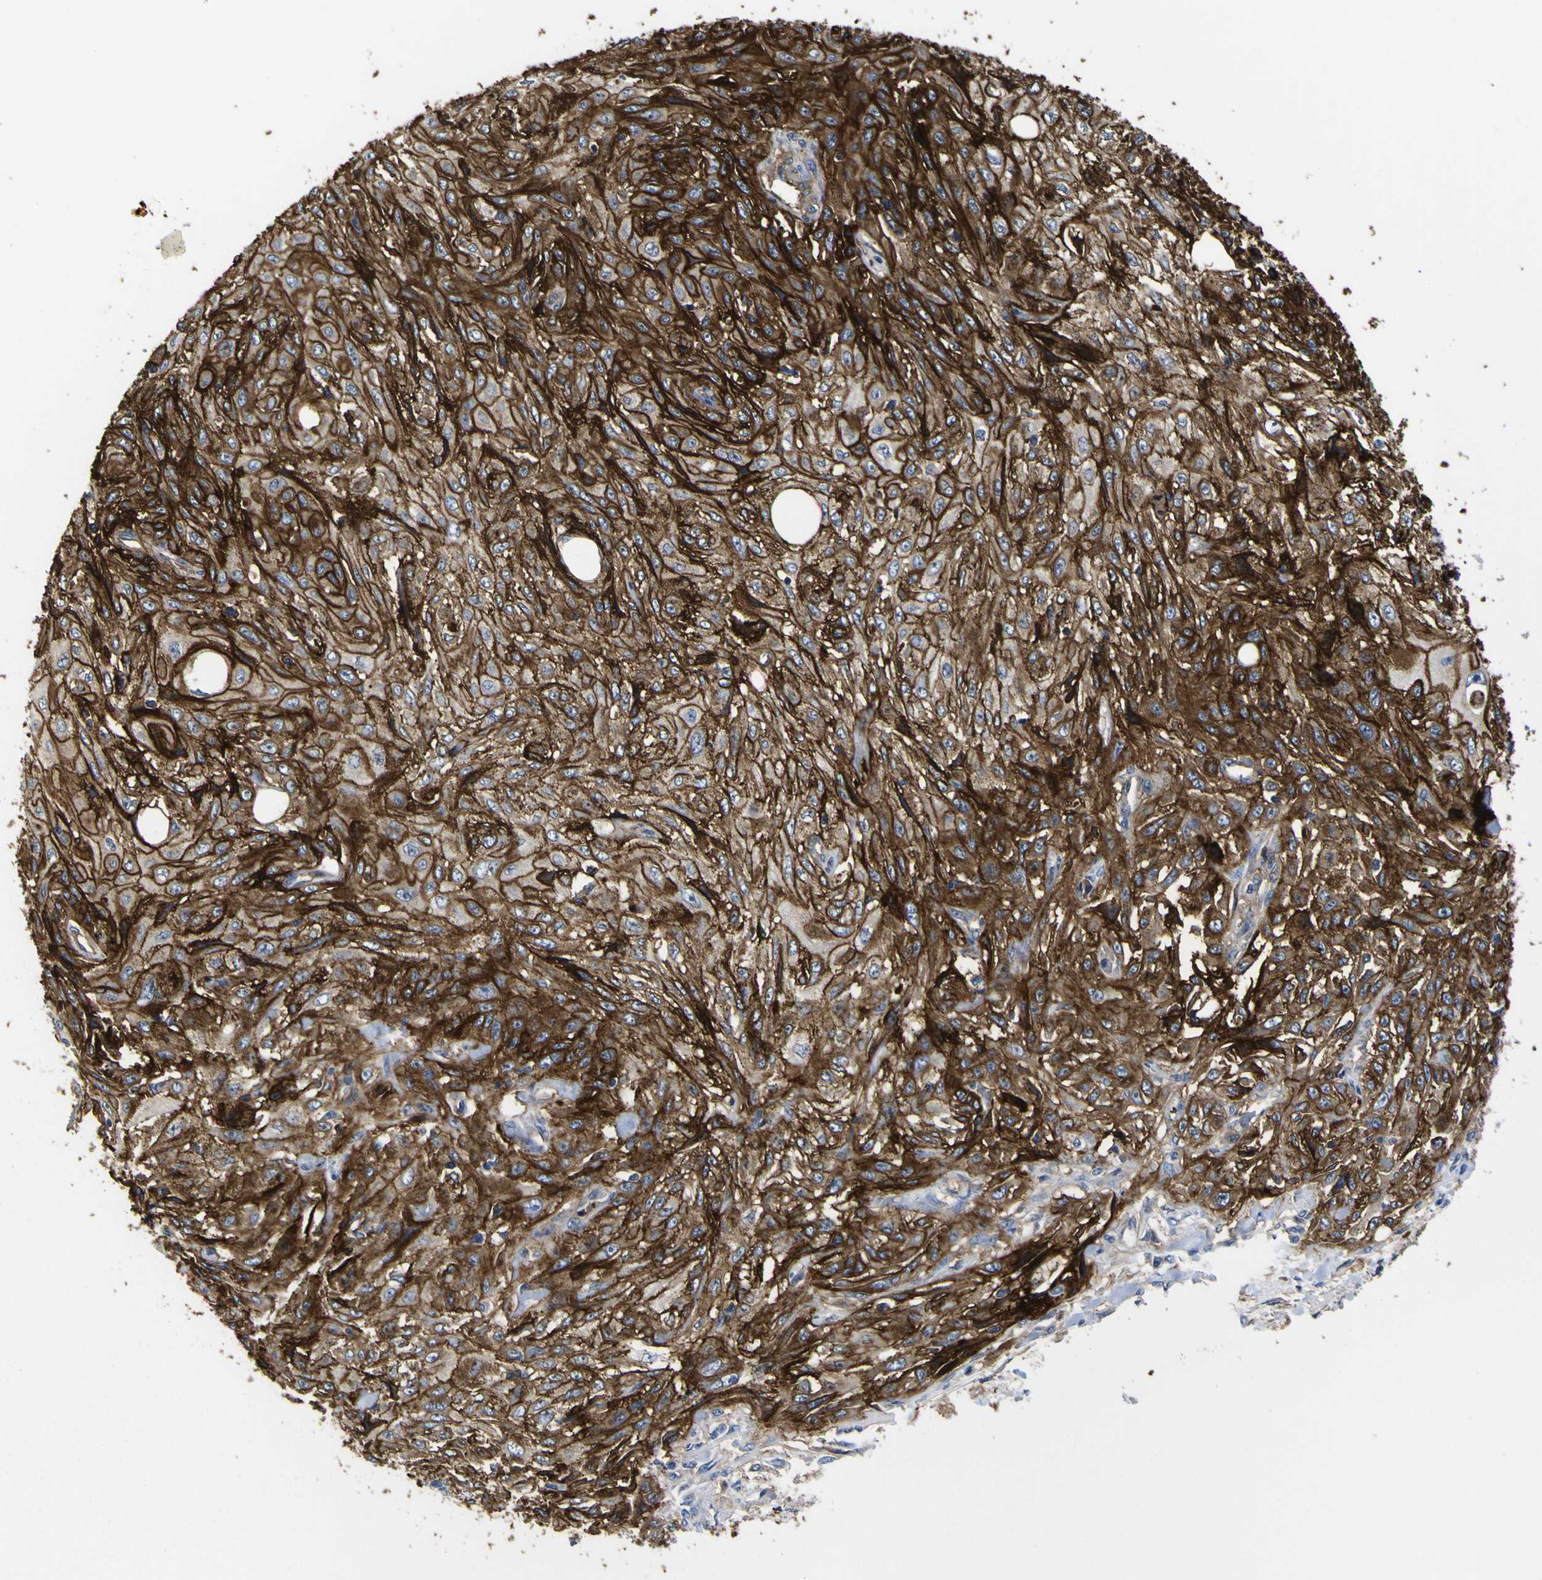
{"staining": {"intensity": "strong", "quantity": ">75%", "location": "cytoplasmic/membranous"}, "tissue": "skin cancer", "cell_type": "Tumor cells", "image_type": "cancer", "snomed": [{"axis": "morphology", "description": "Squamous cell carcinoma, NOS"}, {"axis": "topography", "description": "Skin"}], "caption": "Human squamous cell carcinoma (skin) stained with a brown dye demonstrates strong cytoplasmic/membranous positive positivity in about >75% of tumor cells.", "gene": "CD151", "patient": {"sex": "male", "age": 75}}